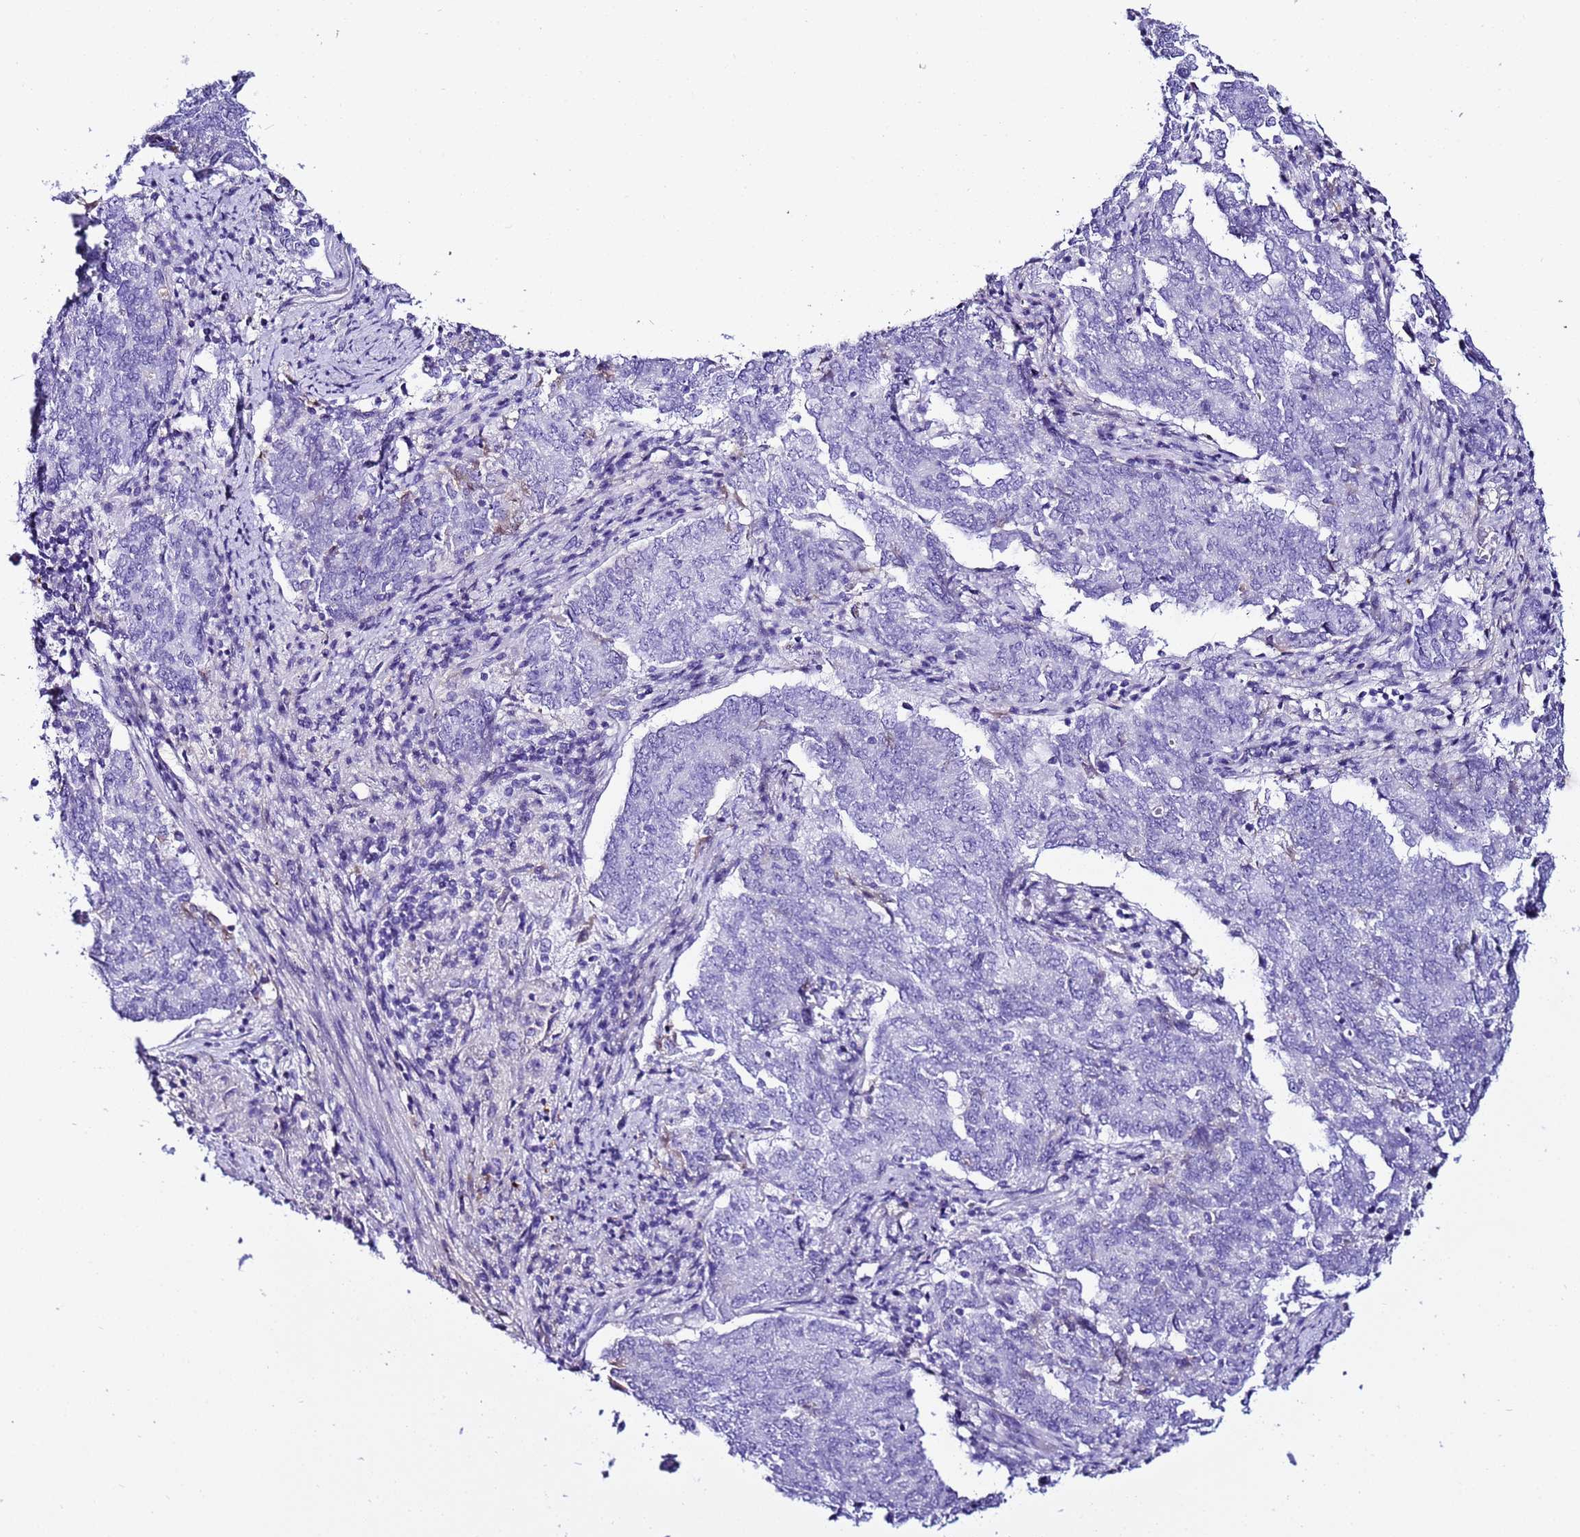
{"staining": {"intensity": "negative", "quantity": "none", "location": "none"}, "tissue": "endometrial cancer", "cell_type": "Tumor cells", "image_type": "cancer", "snomed": [{"axis": "morphology", "description": "Adenocarcinoma, NOS"}, {"axis": "topography", "description": "Endometrium"}], "caption": "Immunohistochemical staining of human endometrial cancer (adenocarcinoma) shows no significant expression in tumor cells.", "gene": "CFHR2", "patient": {"sex": "female", "age": 80}}